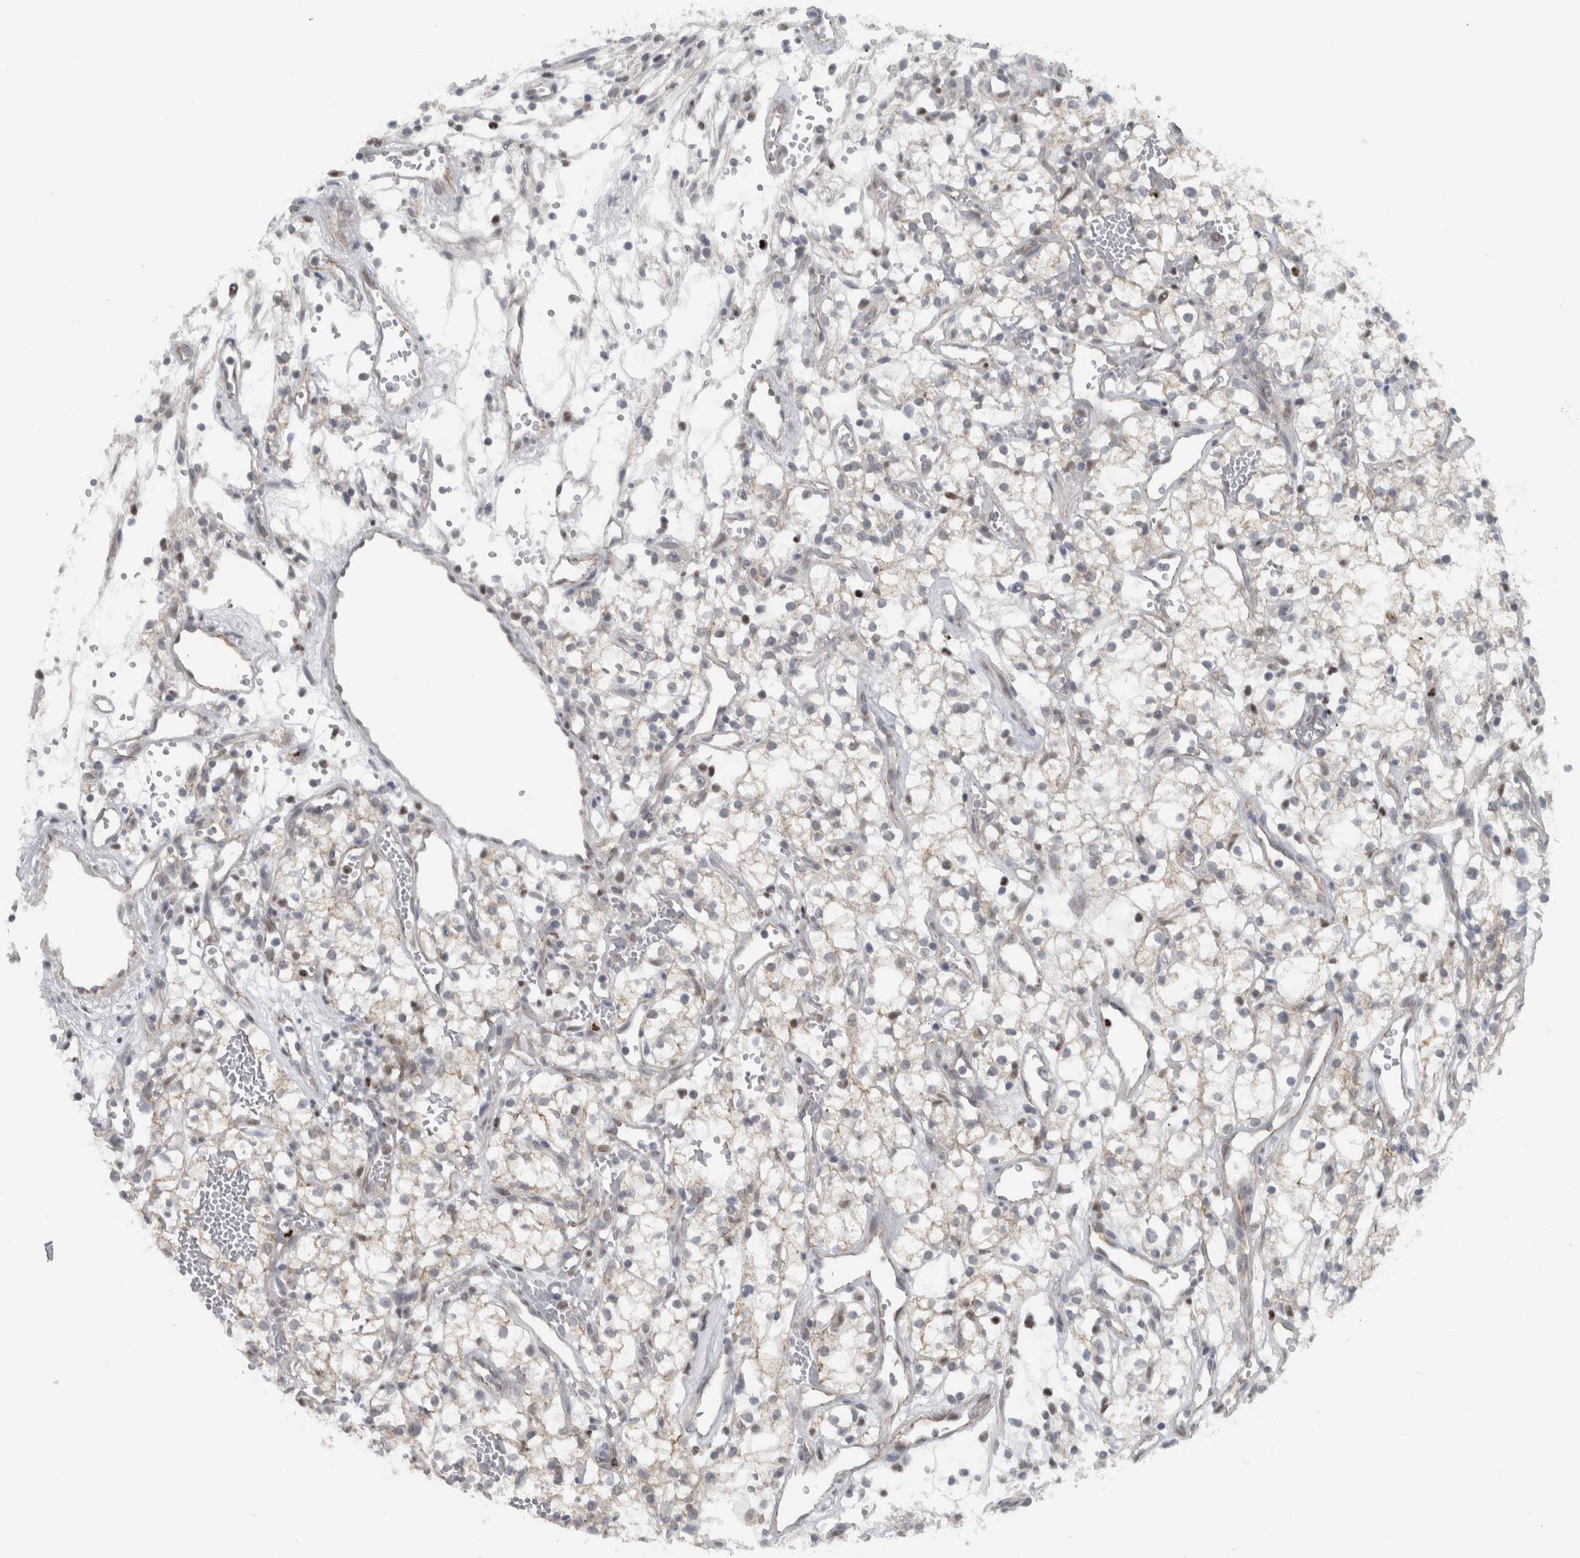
{"staining": {"intensity": "weak", "quantity": "25%-75%", "location": "cytoplasmic/membranous"}, "tissue": "renal cancer", "cell_type": "Tumor cells", "image_type": "cancer", "snomed": [{"axis": "morphology", "description": "Adenocarcinoma, NOS"}, {"axis": "topography", "description": "Kidney"}], "caption": "Immunohistochemistry (DAB) staining of human renal cancer displays weak cytoplasmic/membranous protein staining in approximately 25%-75% of tumor cells. (DAB IHC, brown staining for protein, blue staining for nuclei).", "gene": "ADPRM", "patient": {"sex": "male", "age": 59}}